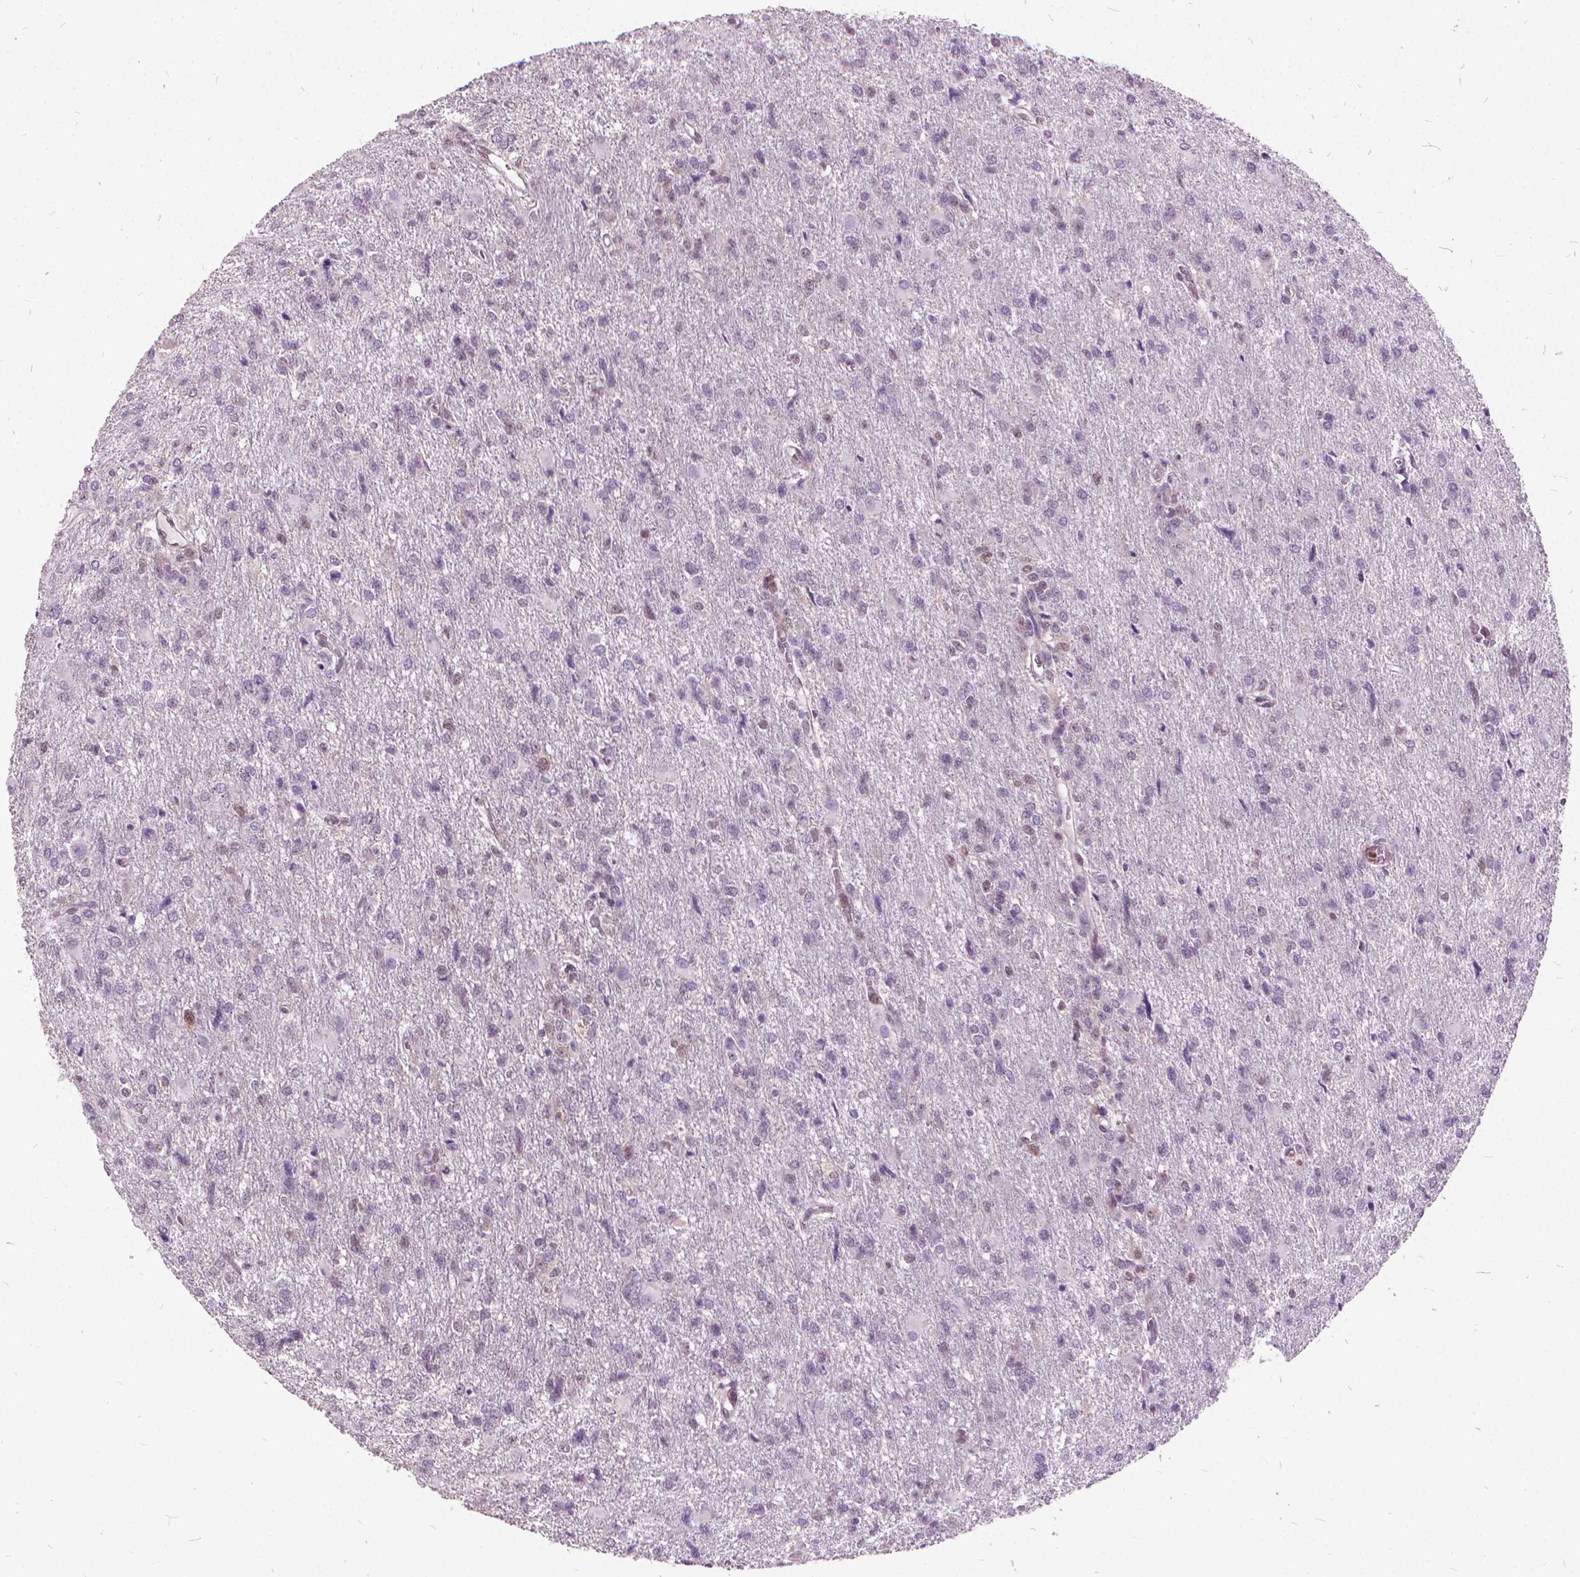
{"staining": {"intensity": "negative", "quantity": "none", "location": "none"}, "tissue": "glioma", "cell_type": "Tumor cells", "image_type": "cancer", "snomed": [{"axis": "morphology", "description": "Glioma, malignant, High grade"}, {"axis": "topography", "description": "Brain"}], "caption": "Tumor cells show no significant staining in glioma.", "gene": "STAT5B", "patient": {"sex": "male", "age": 68}}